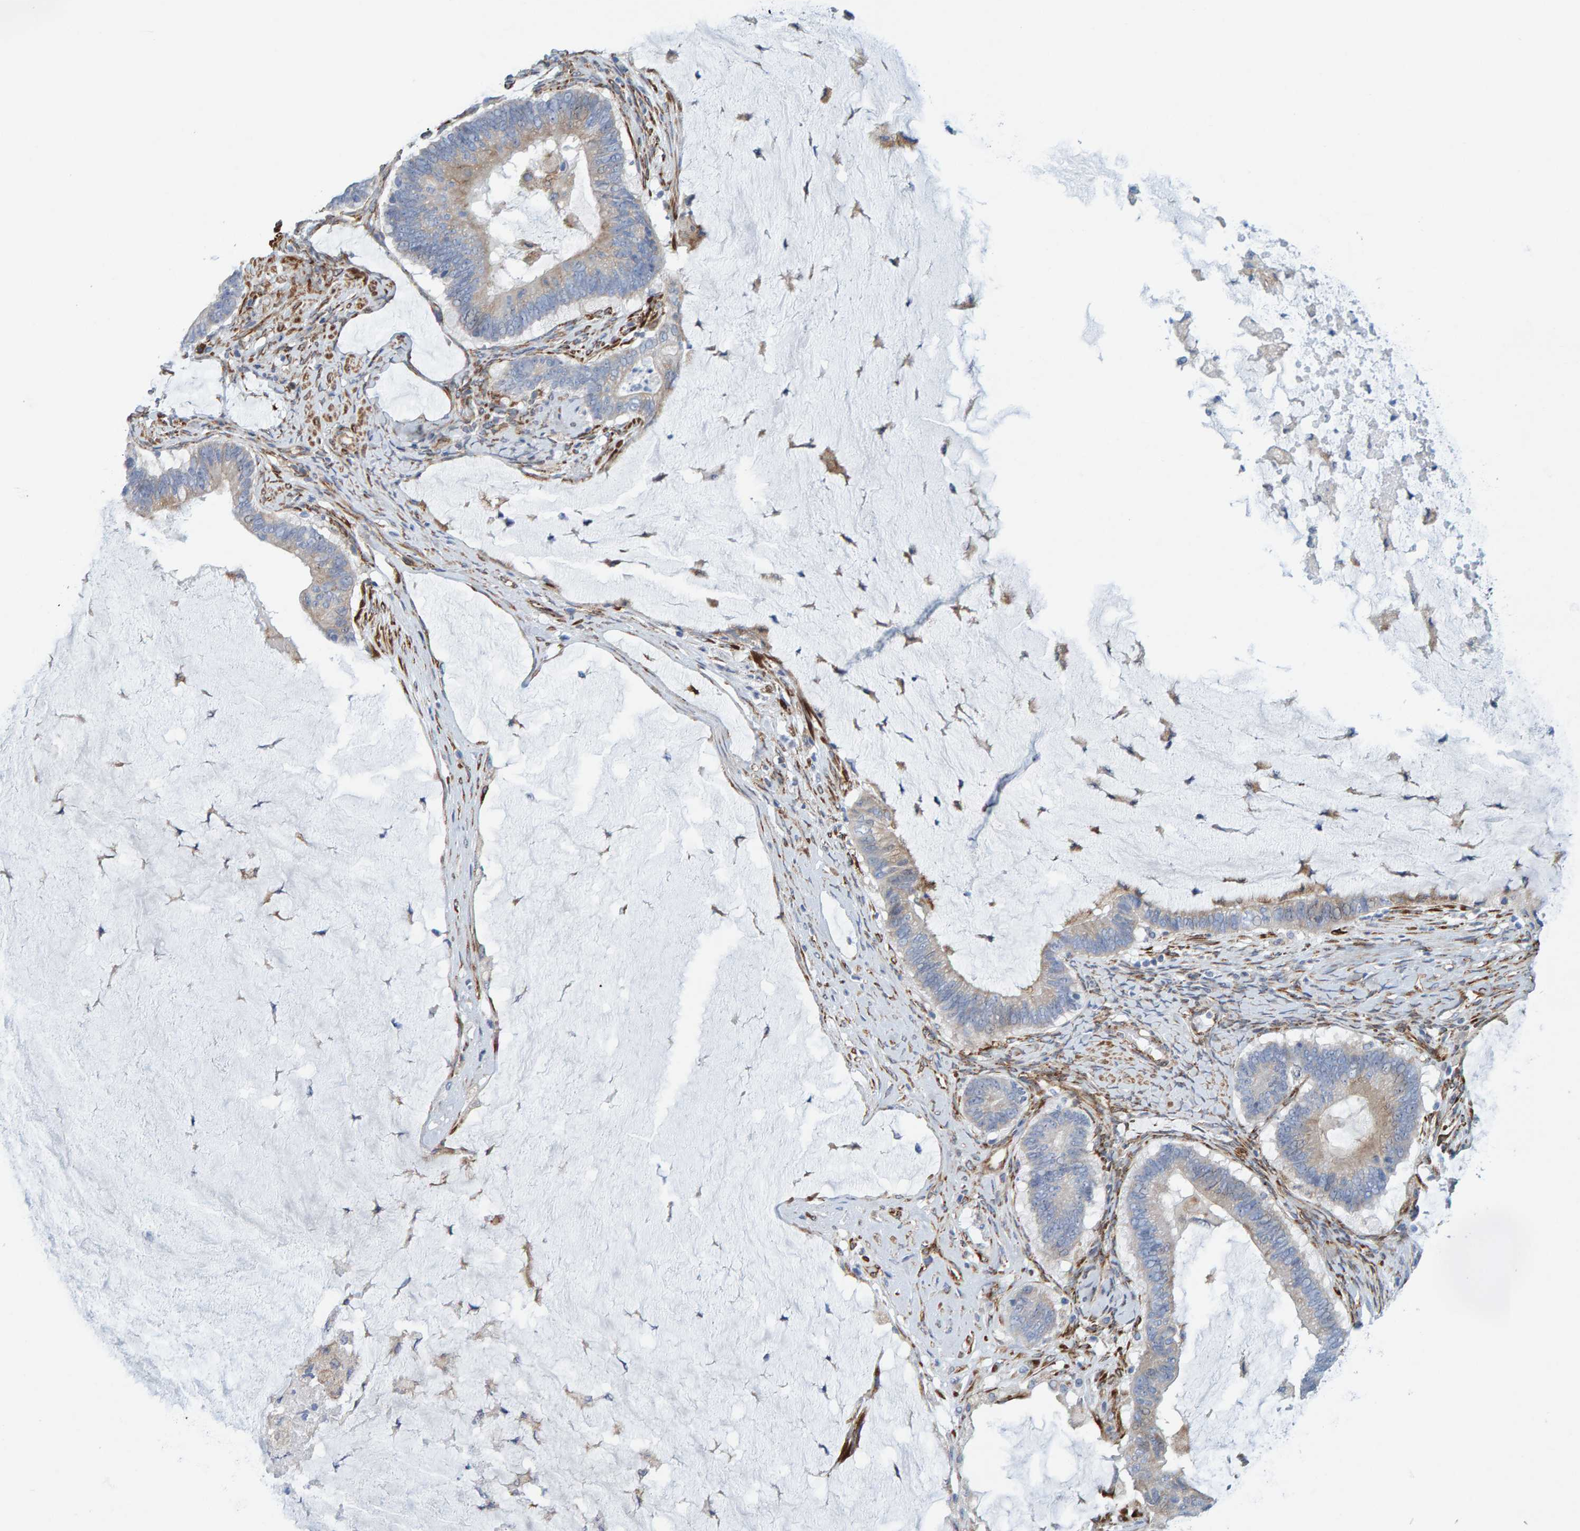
{"staining": {"intensity": "moderate", "quantity": "<25%", "location": "cytoplasmic/membranous"}, "tissue": "ovarian cancer", "cell_type": "Tumor cells", "image_type": "cancer", "snomed": [{"axis": "morphology", "description": "Cystadenocarcinoma, mucinous, NOS"}, {"axis": "topography", "description": "Ovary"}], "caption": "High-power microscopy captured an immunohistochemistry (IHC) histopathology image of mucinous cystadenocarcinoma (ovarian), revealing moderate cytoplasmic/membranous expression in about <25% of tumor cells.", "gene": "MMP16", "patient": {"sex": "female", "age": 61}}